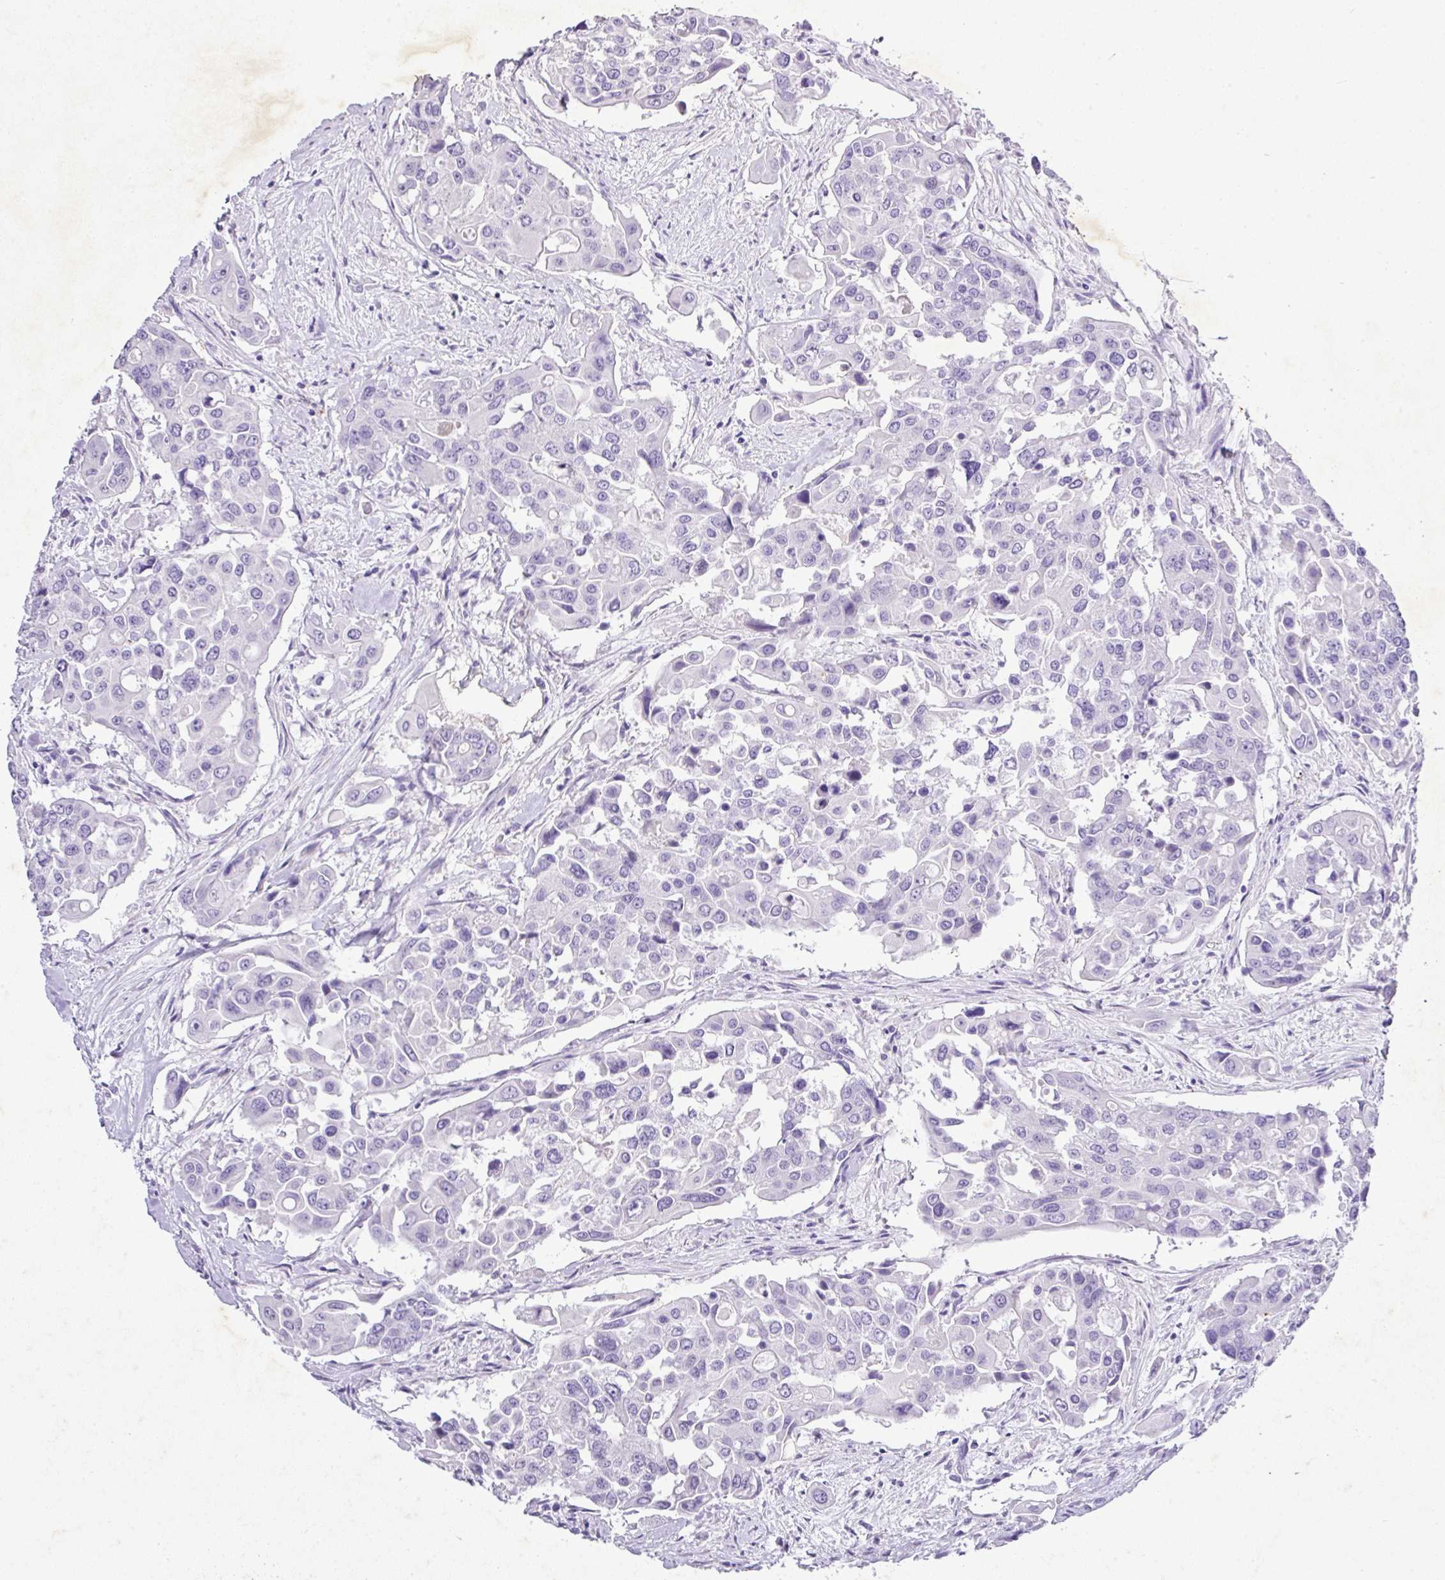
{"staining": {"intensity": "negative", "quantity": "none", "location": "none"}, "tissue": "colorectal cancer", "cell_type": "Tumor cells", "image_type": "cancer", "snomed": [{"axis": "morphology", "description": "Adenocarcinoma, NOS"}, {"axis": "topography", "description": "Colon"}], "caption": "This is an immunohistochemistry micrograph of human adenocarcinoma (colorectal). There is no staining in tumor cells.", "gene": "KCNJ11", "patient": {"sex": "male", "age": 77}}